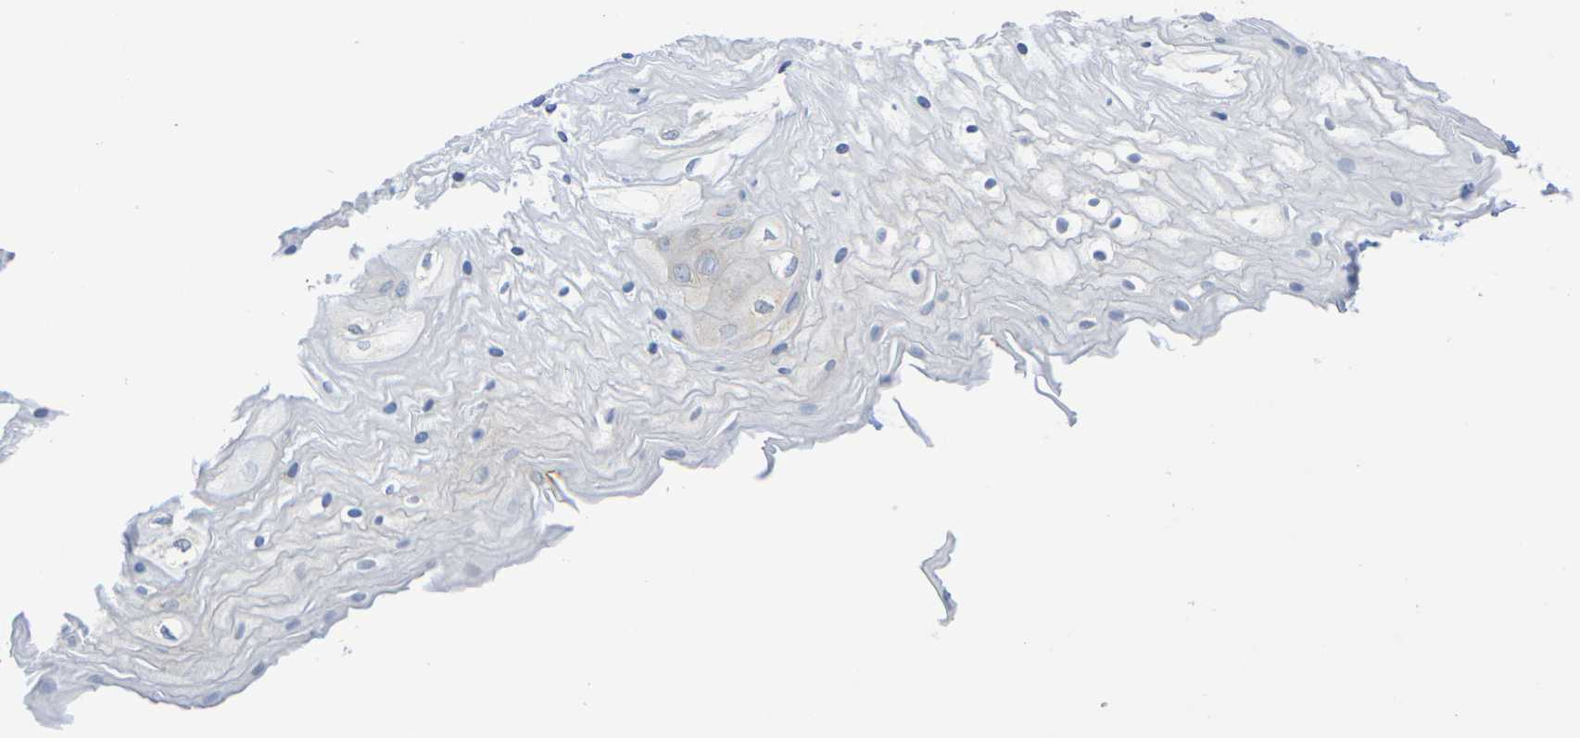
{"staining": {"intensity": "weak", "quantity": "25%-75%", "location": "cytoplasmic/membranous"}, "tissue": "vagina", "cell_type": "Squamous epithelial cells", "image_type": "normal", "snomed": [{"axis": "morphology", "description": "Normal tissue, NOS"}, {"axis": "topography", "description": "Vagina"}], "caption": "Weak cytoplasmic/membranous protein staining is present in about 25%-75% of squamous epithelial cells in vagina.", "gene": "TMCC3", "patient": {"sex": "female", "age": 34}}